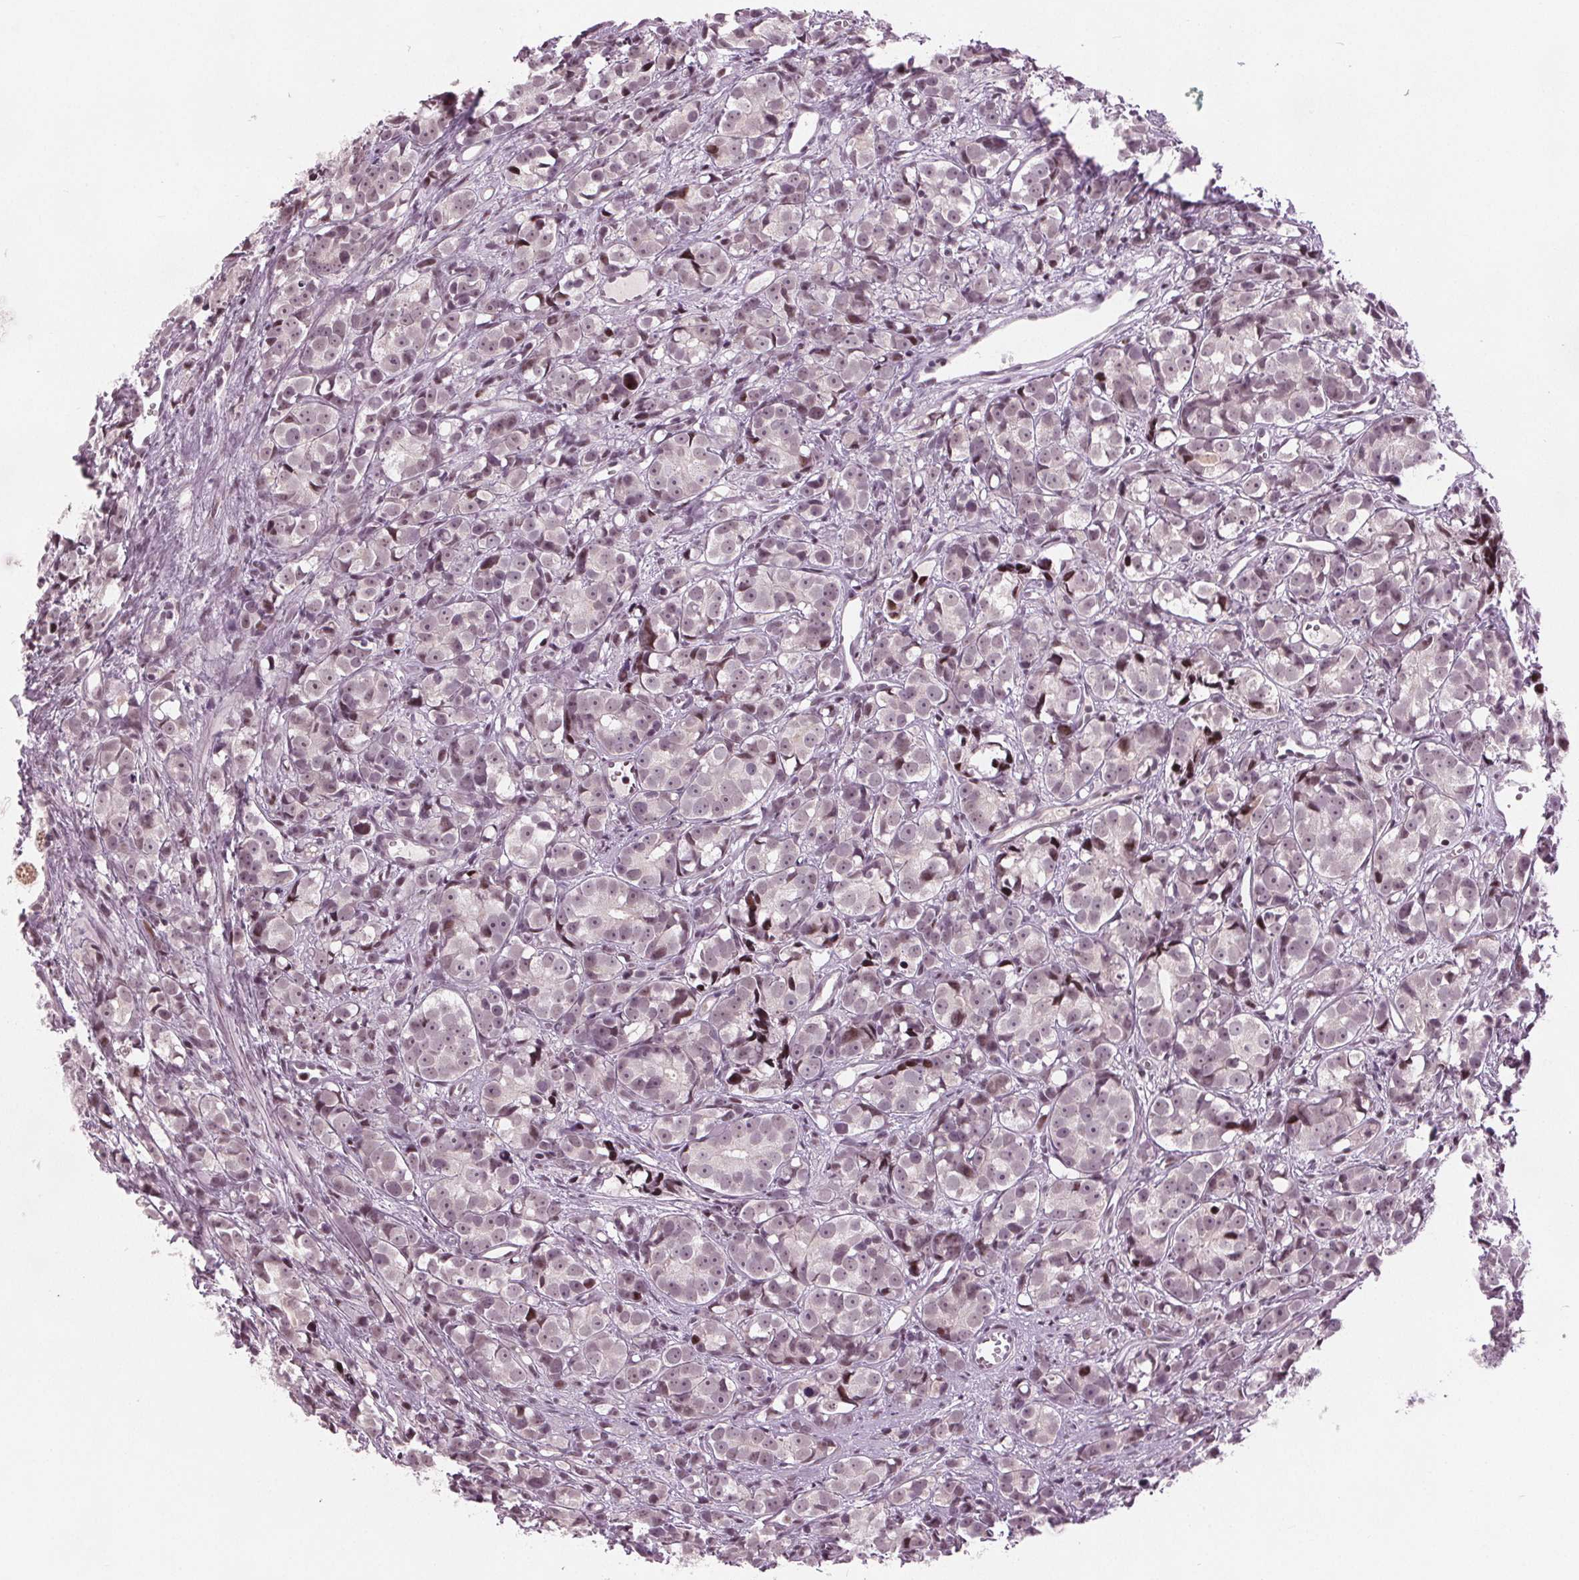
{"staining": {"intensity": "weak", "quantity": "25%-75%", "location": "nuclear"}, "tissue": "prostate cancer", "cell_type": "Tumor cells", "image_type": "cancer", "snomed": [{"axis": "morphology", "description": "Adenocarcinoma, High grade"}, {"axis": "topography", "description": "Prostate"}], "caption": "There is low levels of weak nuclear positivity in tumor cells of prostate cancer (high-grade adenocarcinoma), as demonstrated by immunohistochemical staining (brown color).", "gene": "TTC34", "patient": {"sex": "male", "age": 77}}